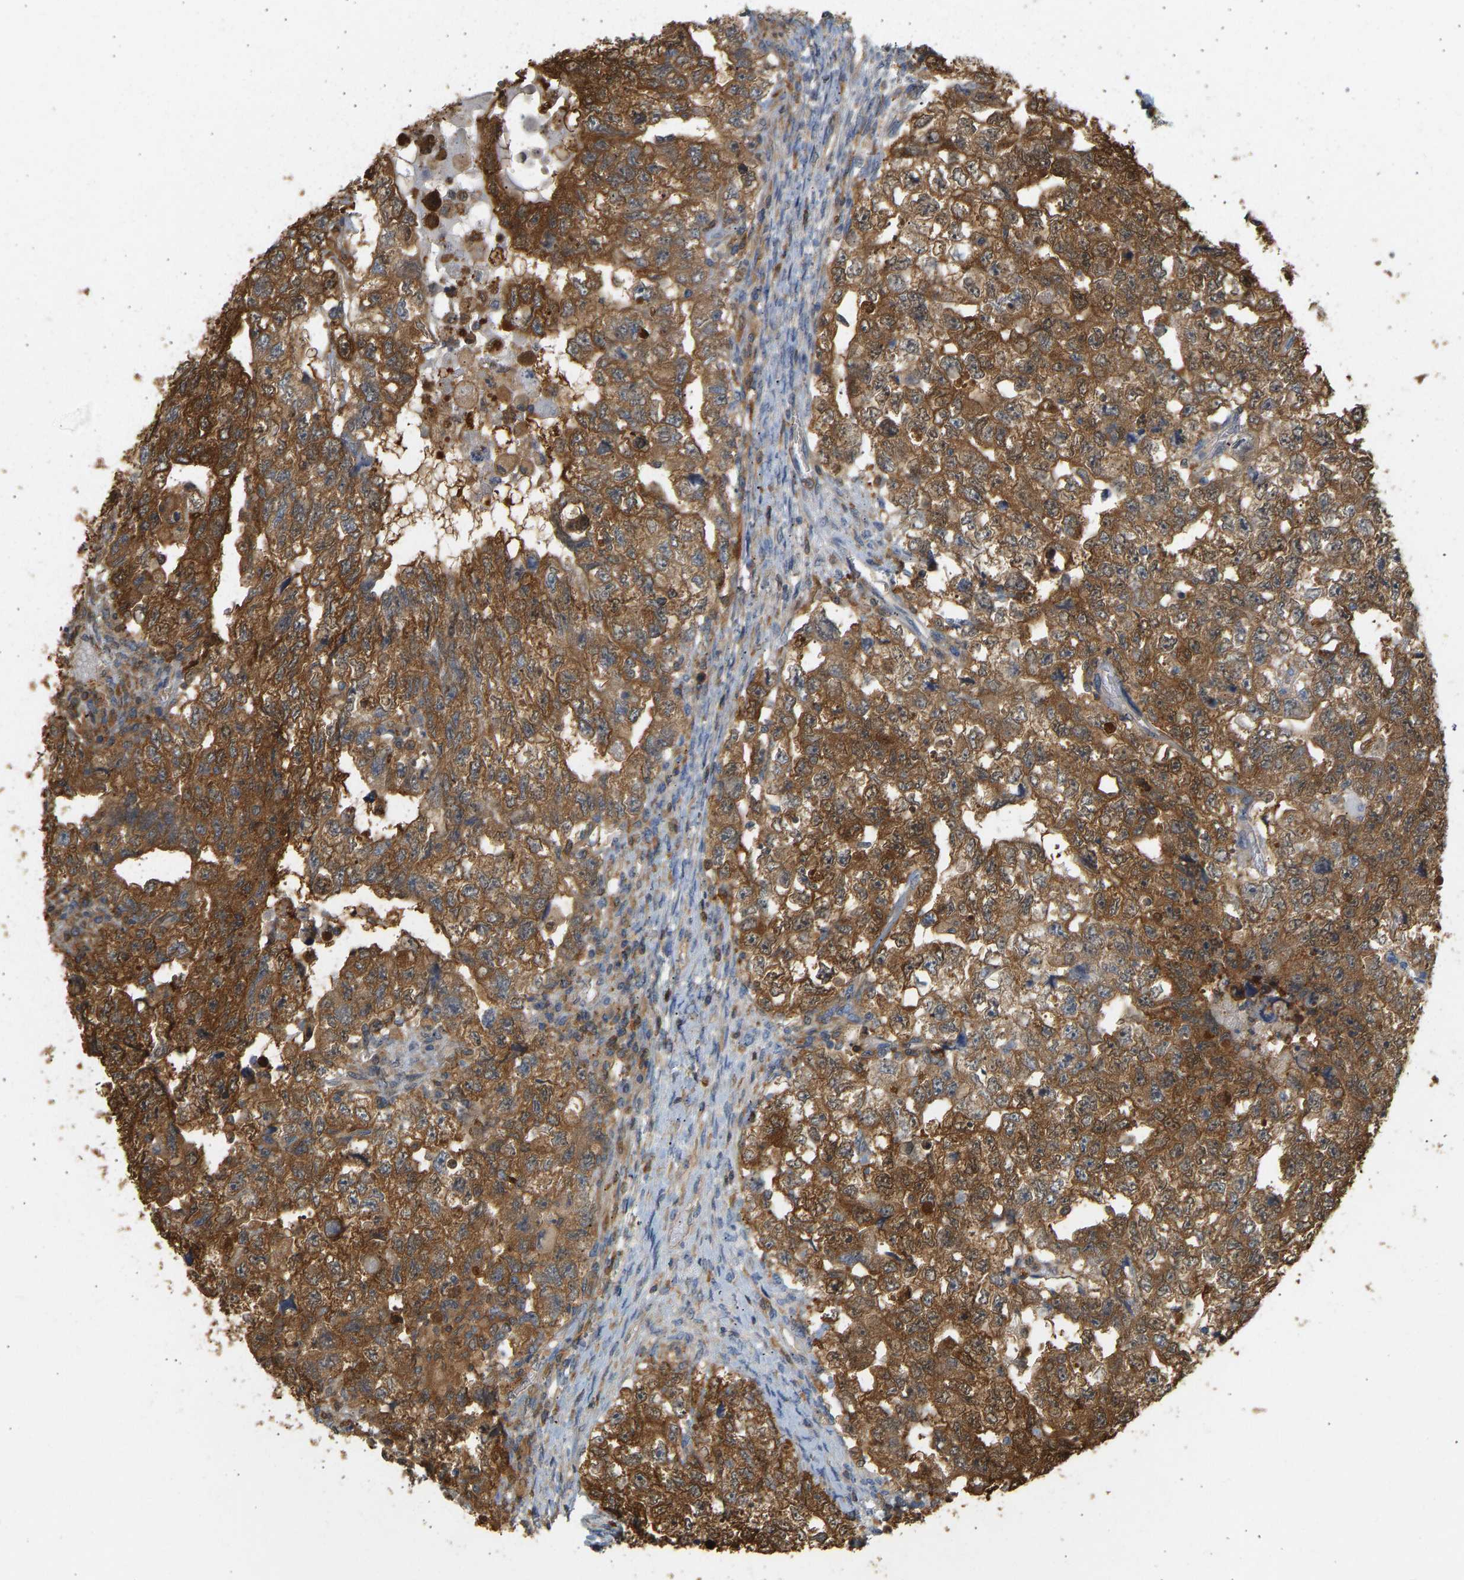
{"staining": {"intensity": "strong", "quantity": ">75%", "location": "cytoplasmic/membranous"}, "tissue": "testis cancer", "cell_type": "Tumor cells", "image_type": "cancer", "snomed": [{"axis": "morphology", "description": "Carcinoma, Embryonal, NOS"}, {"axis": "topography", "description": "Testis"}], "caption": "Protein expression analysis of human embryonal carcinoma (testis) reveals strong cytoplasmic/membranous expression in about >75% of tumor cells. Immunohistochemistry stains the protein of interest in brown and the nuclei are stained blue.", "gene": "ENO1", "patient": {"sex": "male", "age": 36}}